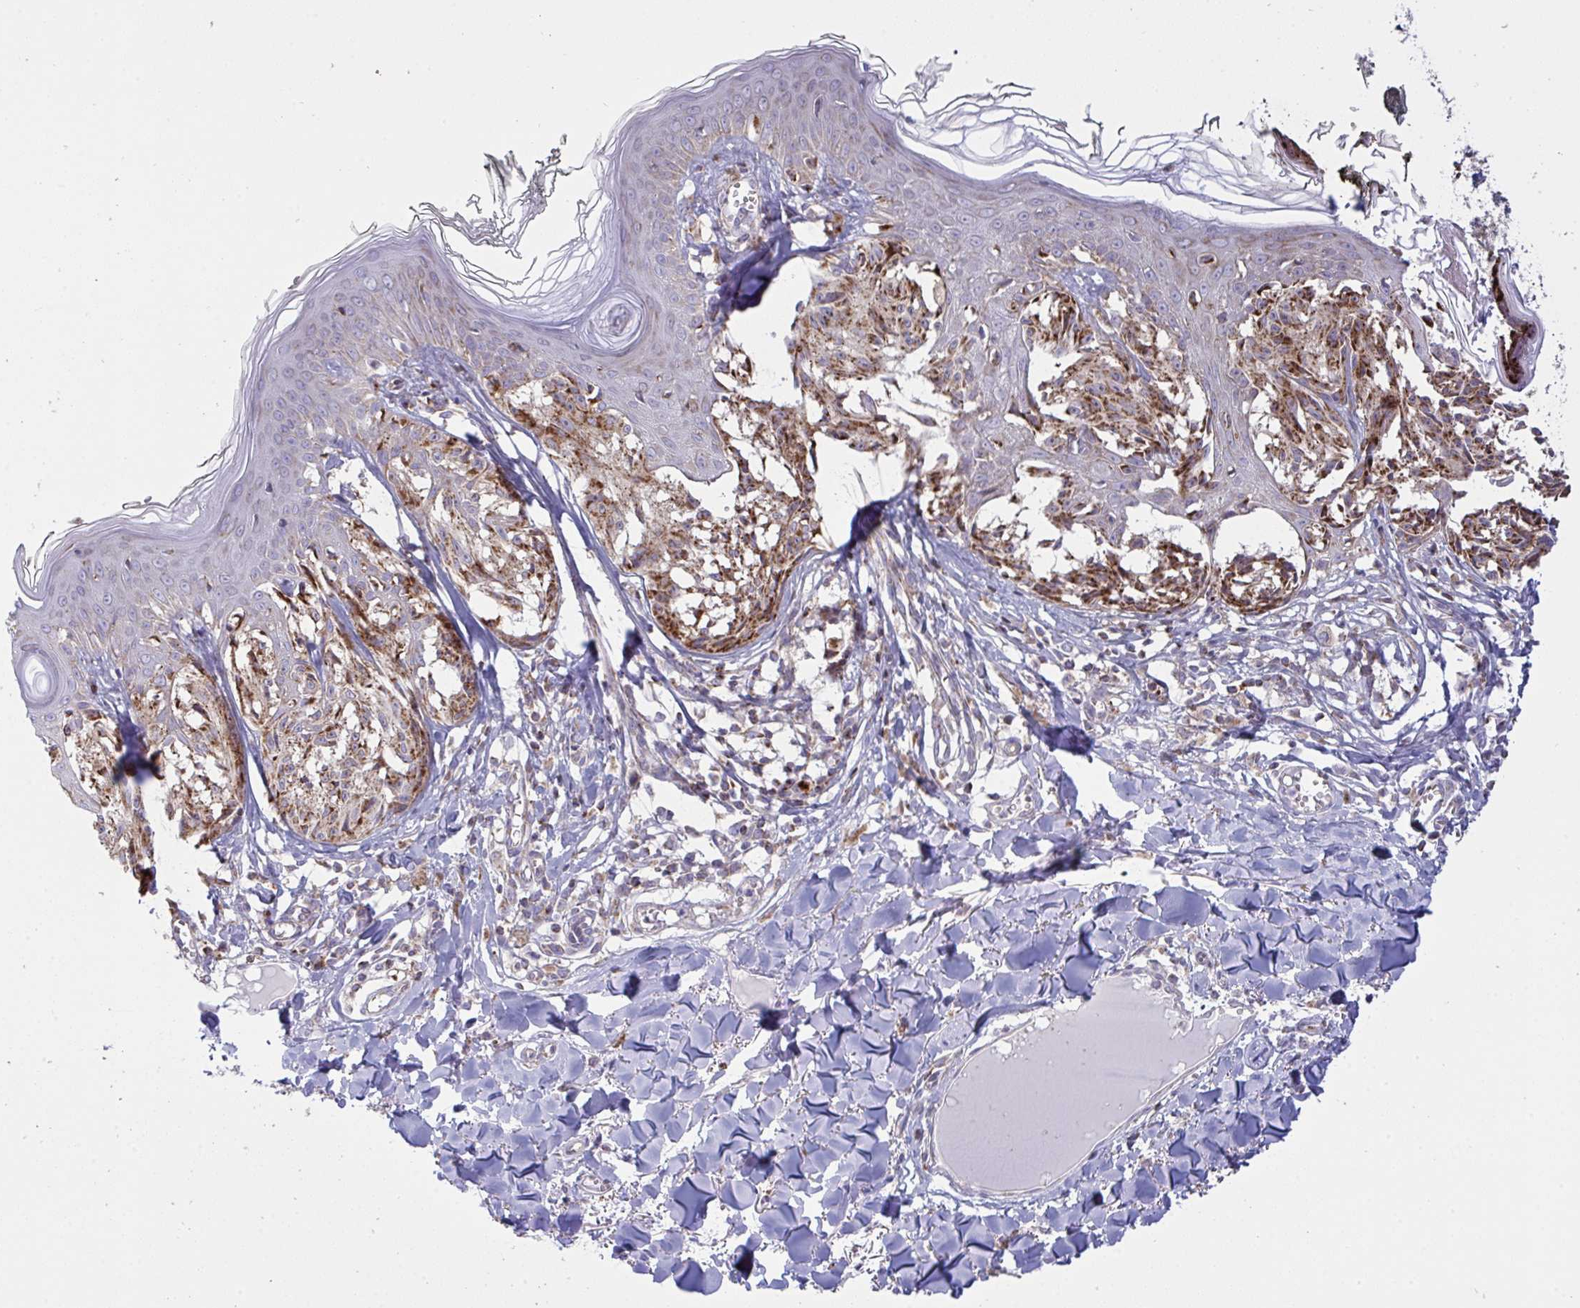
{"staining": {"intensity": "strong", "quantity": ">75%", "location": "cytoplasmic/membranous"}, "tissue": "melanoma", "cell_type": "Tumor cells", "image_type": "cancer", "snomed": [{"axis": "morphology", "description": "Malignant melanoma, NOS"}, {"axis": "topography", "description": "Skin"}], "caption": "Immunohistochemistry (IHC) micrograph of malignant melanoma stained for a protein (brown), which displays high levels of strong cytoplasmic/membranous staining in about >75% of tumor cells.", "gene": "MICOS10", "patient": {"sex": "female", "age": 43}}